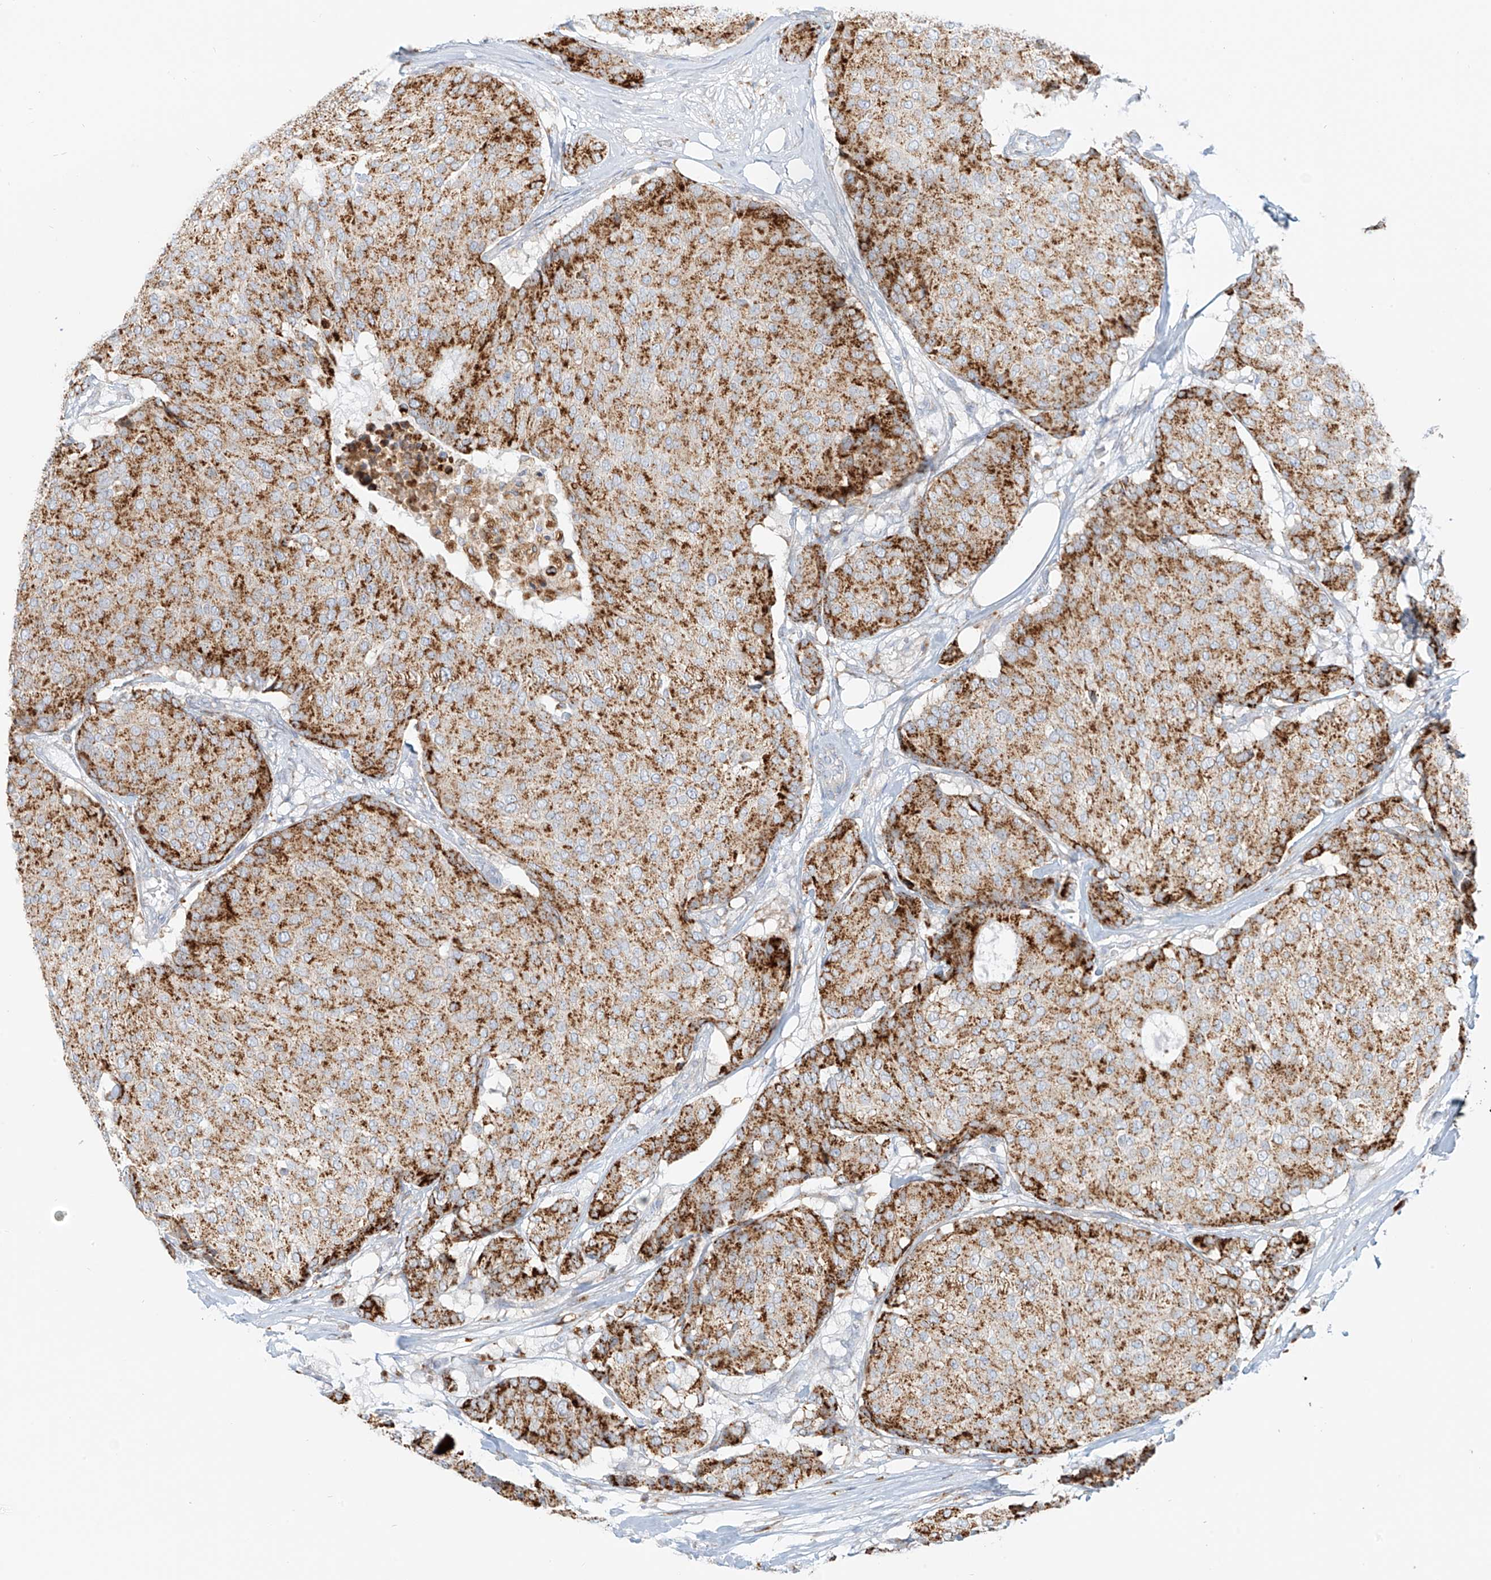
{"staining": {"intensity": "strong", "quantity": ">75%", "location": "cytoplasmic/membranous"}, "tissue": "breast cancer", "cell_type": "Tumor cells", "image_type": "cancer", "snomed": [{"axis": "morphology", "description": "Duct carcinoma"}, {"axis": "topography", "description": "Breast"}], "caption": "Protein expression analysis of breast cancer (intraductal carcinoma) displays strong cytoplasmic/membranous expression in approximately >75% of tumor cells.", "gene": "SLC35F6", "patient": {"sex": "female", "age": 75}}